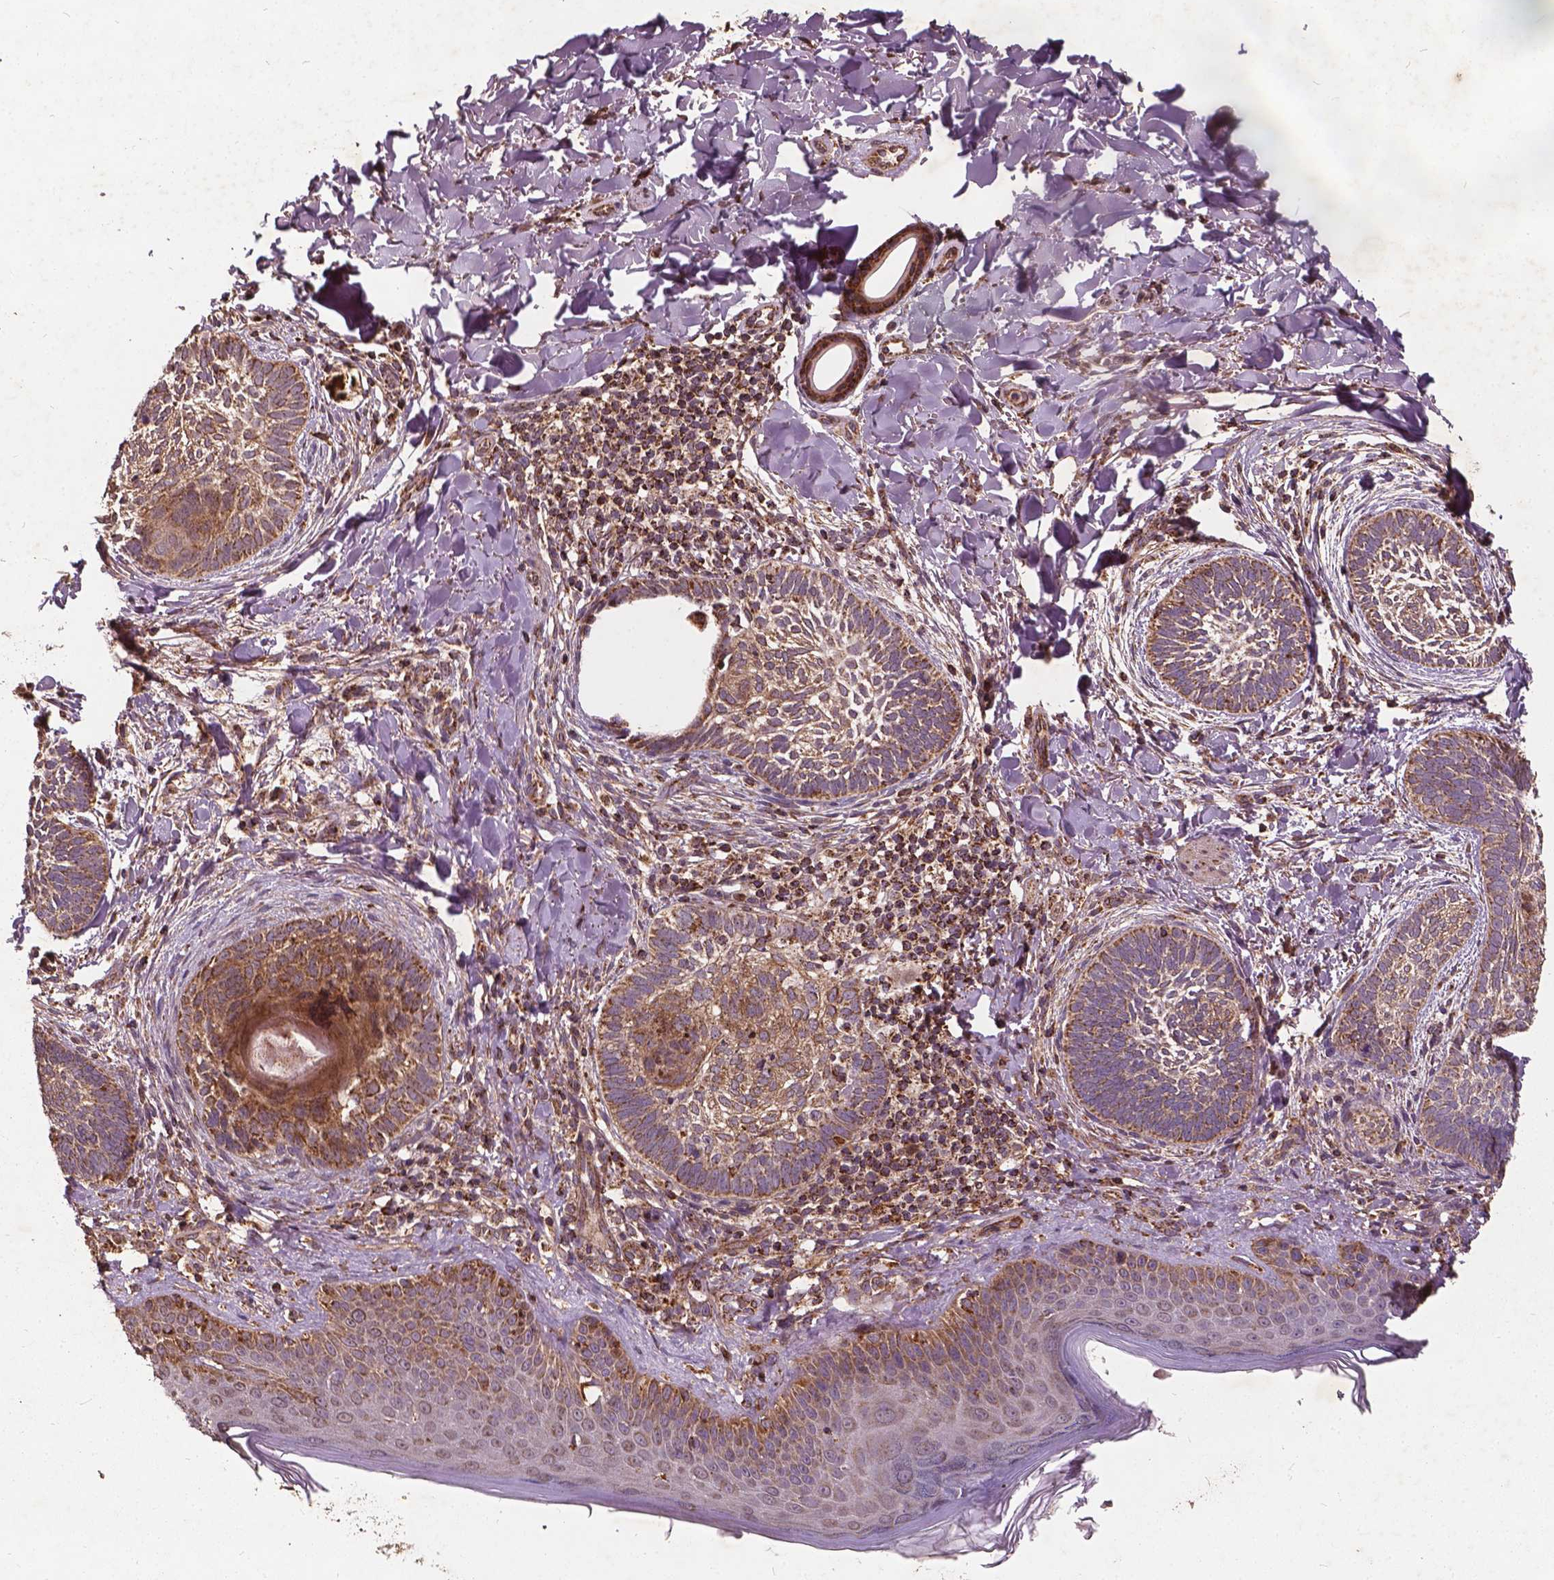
{"staining": {"intensity": "moderate", "quantity": ">75%", "location": "cytoplasmic/membranous"}, "tissue": "skin cancer", "cell_type": "Tumor cells", "image_type": "cancer", "snomed": [{"axis": "morphology", "description": "Normal tissue, NOS"}, {"axis": "morphology", "description": "Basal cell carcinoma"}, {"axis": "topography", "description": "Skin"}], "caption": "Protein staining demonstrates moderate cytoplasmic/membranous positivity in approximately >75% of tumor cells in skin cancer.", "gene": "UBXN2A", "patient": {"sex": "male", "age": 46}}